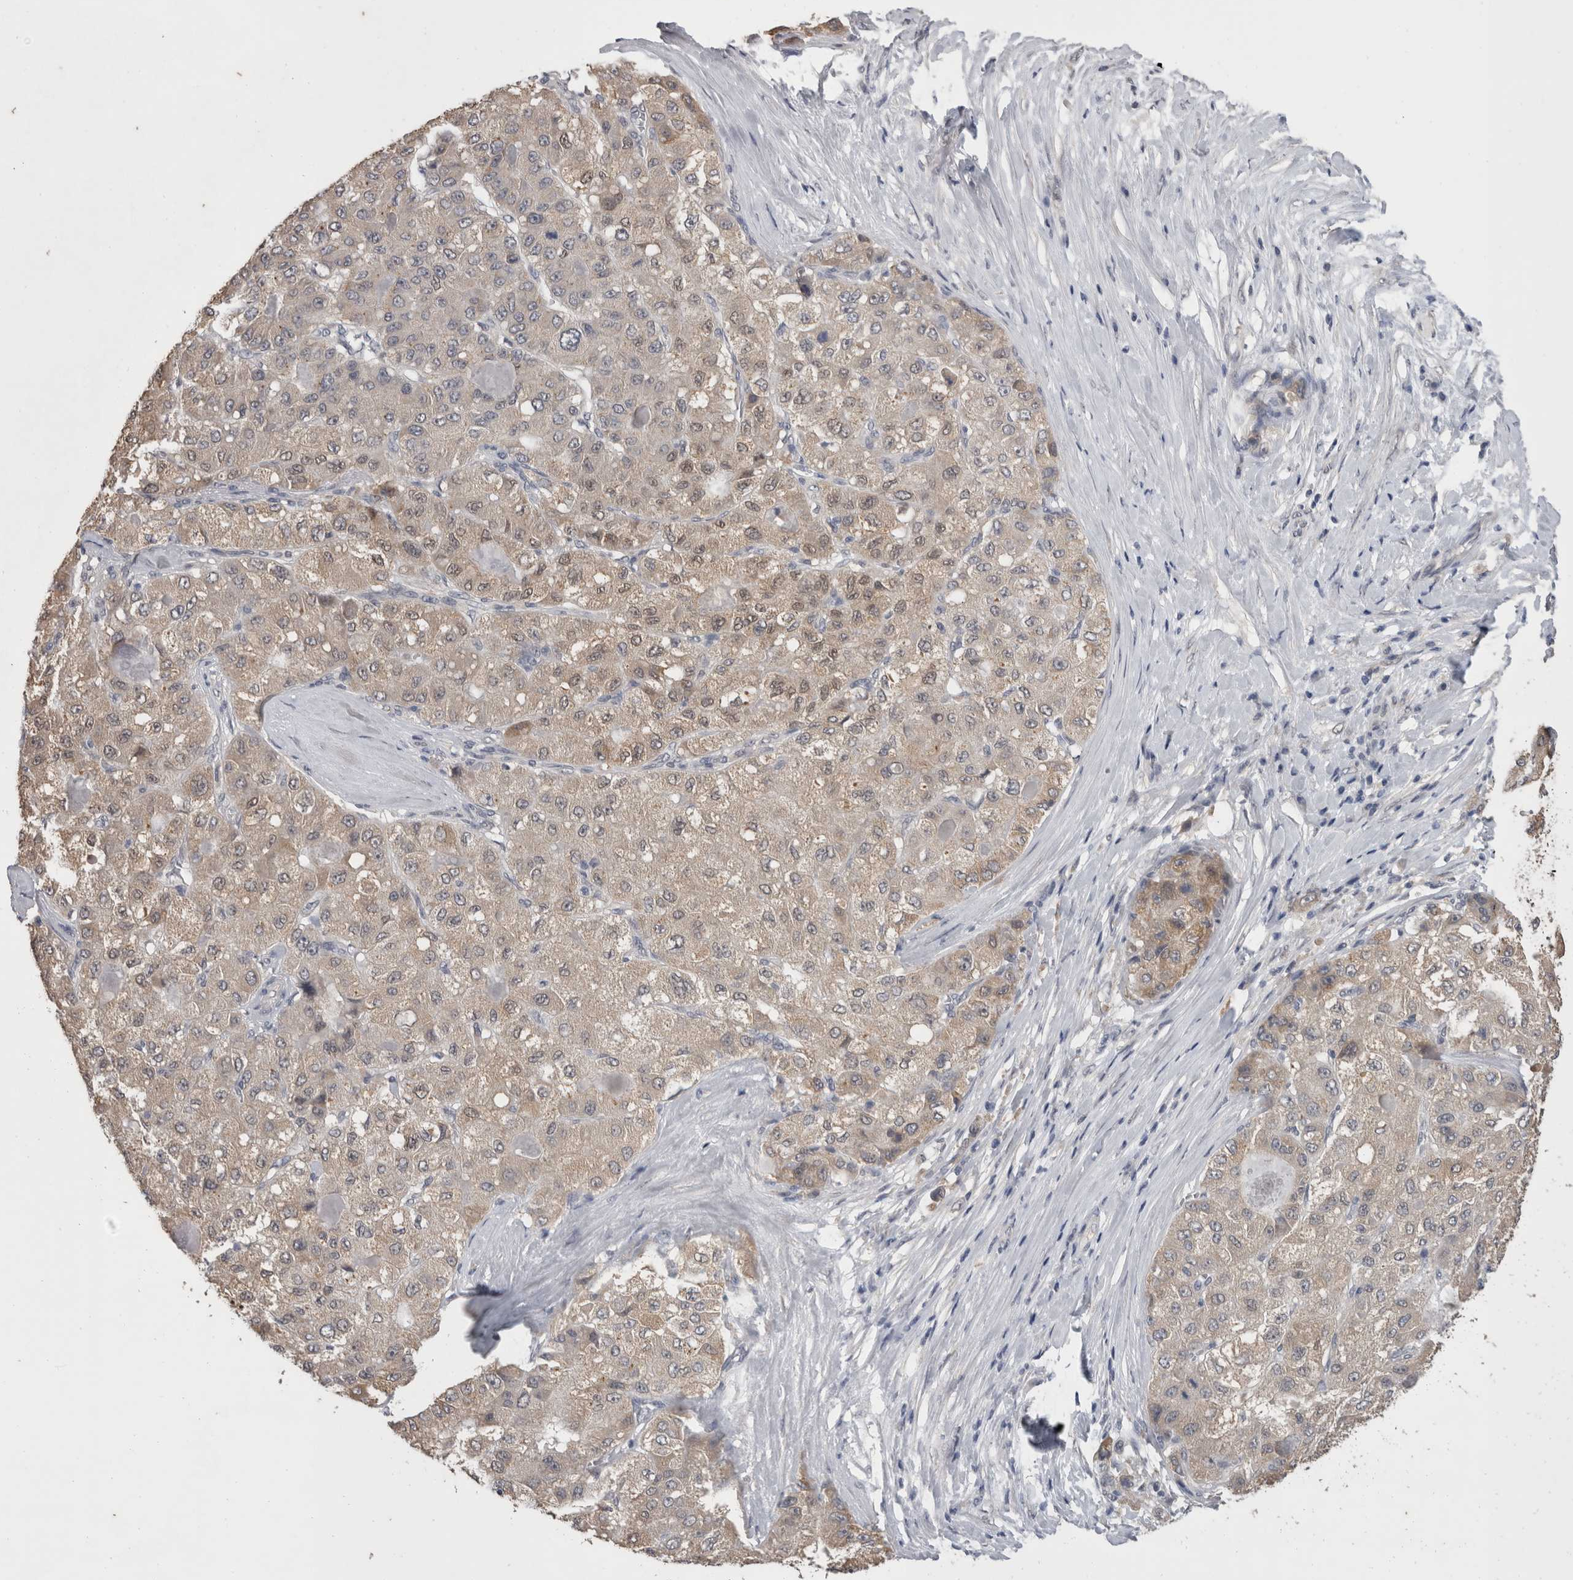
{"staining": {"intensity": "weak", "quantity": "<25%", "location": "cytoplasmic/membranous"}, "tissue": "liver cancer", "cell_type": "Tumor cells", "image_type": "cancer", "snomed": [{"axis": "morphology", "description": "Carcinoma, Hepatocellular, NOS"}, {"axis": "topography", "description": "Liver"}], "caption": "Histopathology image shows no protein staining in tumor cells of liver cancer tissue. (DAB immunohistochemistry, high magnification).", "gene": "FHOD3", "patient": {"sex": "male", "age": 80}}